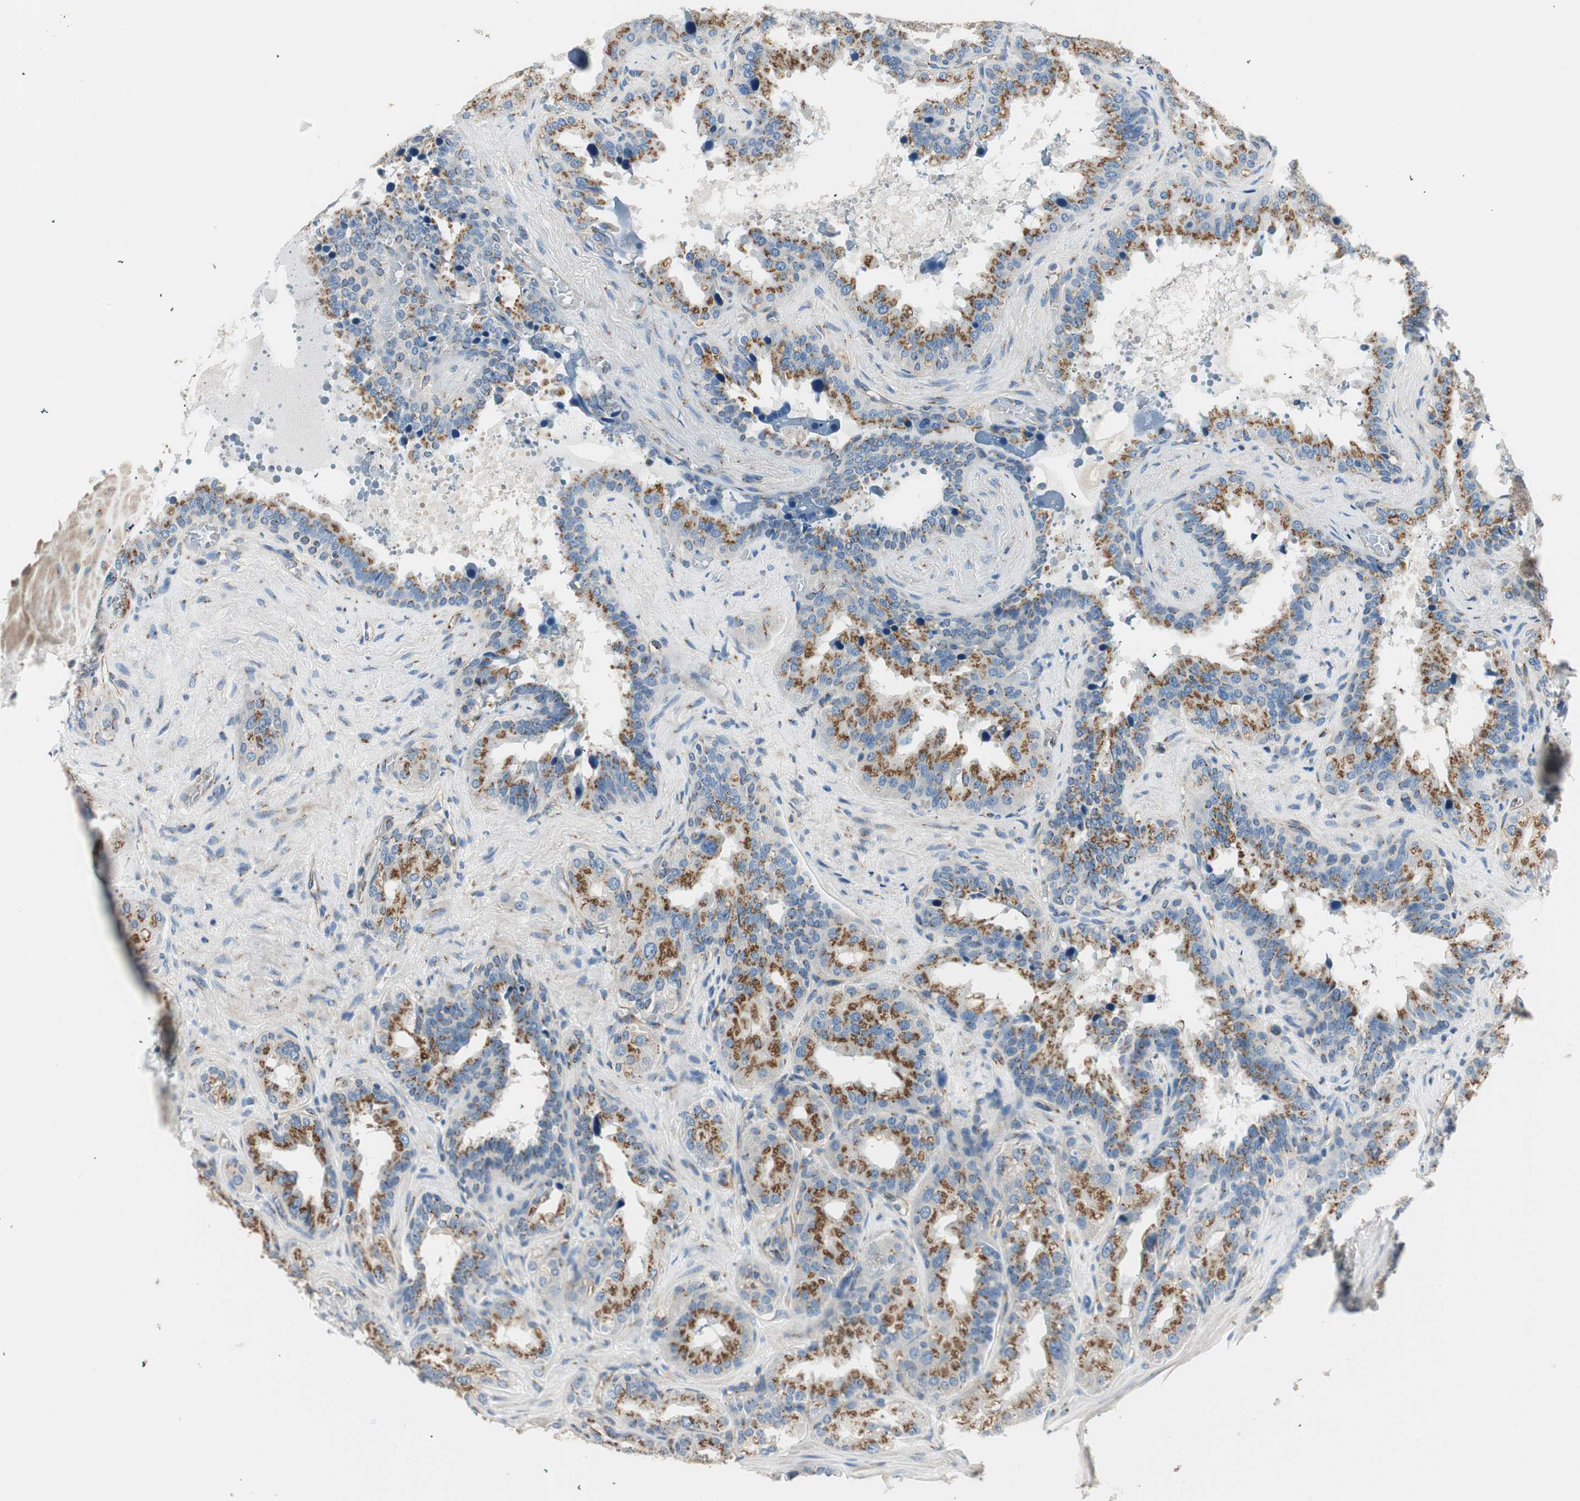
{"staining": {"intensity": "strong", "quantity": ">75%", "location": "cytoplasmic/membranous"}, "tissue": "seminal vesicle", "cell_type": "Glandular cells", "image_type": "normal", "snomed": [{"axis": "morphology", "description": "Normal tissue, NOS"}, {"axis": "topography", "description": "Prostate"}, {"axis": "topography", "description": "Seminal veicle"}], "caption": "Seminal vesicle stained with a brown dye reveals strong cytoplasmic/membranous positive expression in approximately >75% of glandular cells.", "gene": "TMF1", "patient": {"sex": "male", "age": 51}}